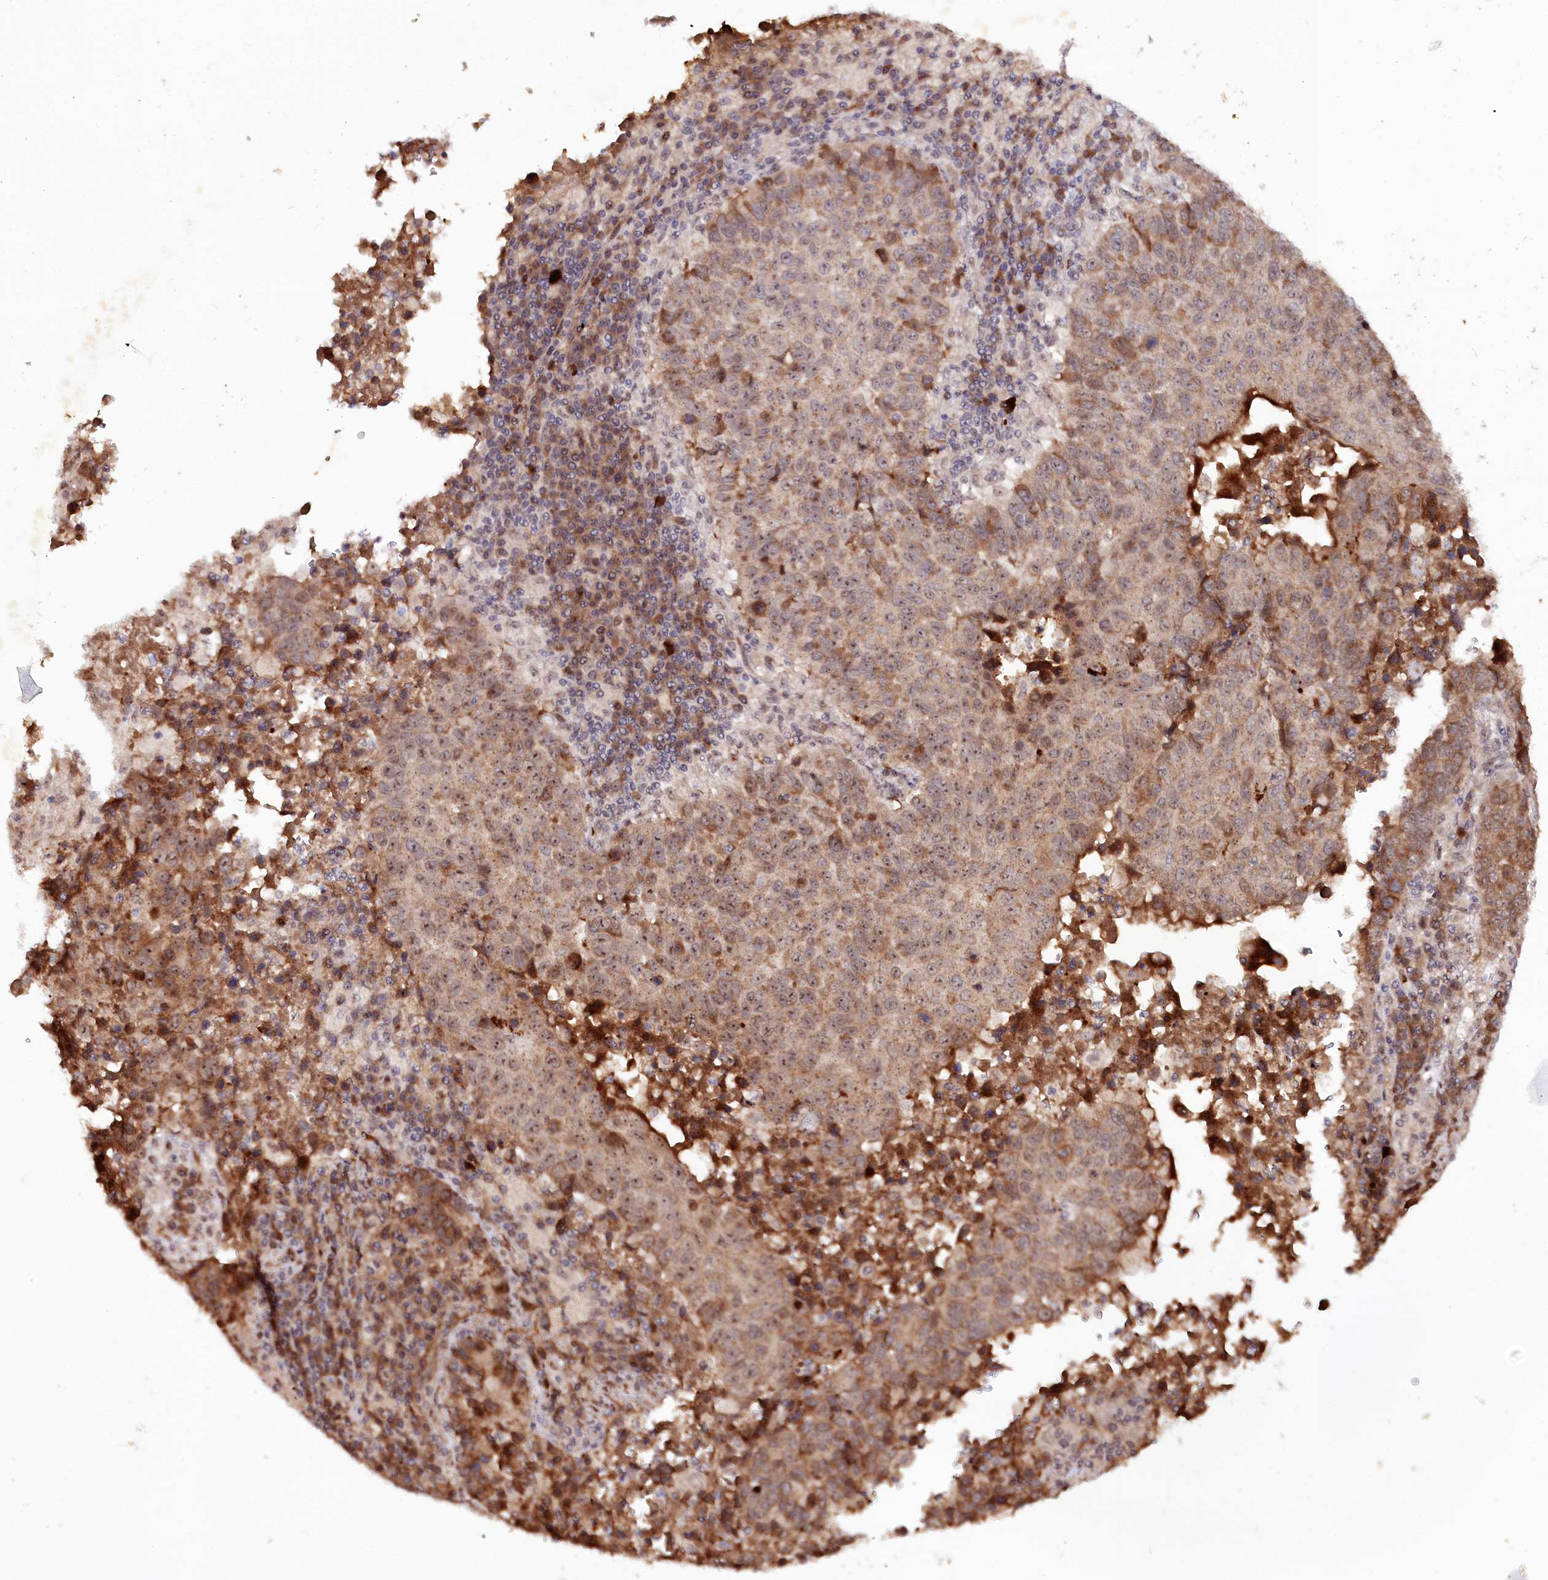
{"staining": {"intensity": "moderate", "quantity": ">75%", "location": "cytoplasmic/membranous,nuclear"}, "tissue": "lung cancer", "cell_type": "Tumor cells", "image_type": "cancer", "snomed": [{"axis": "morphology", "description": "Squamous cell carcinoma, NOS"}, {"axis": "topography", "description": "Lung"}], "caption": "Squamous cell carcinoma (lung) stained with a brown dye displays moderate cytoplasmic/membranous and nuclear positive positivity in about >75% of tumor cells.", "gene": "DMP1", "patient": {"sex": "male", "age": 73}}